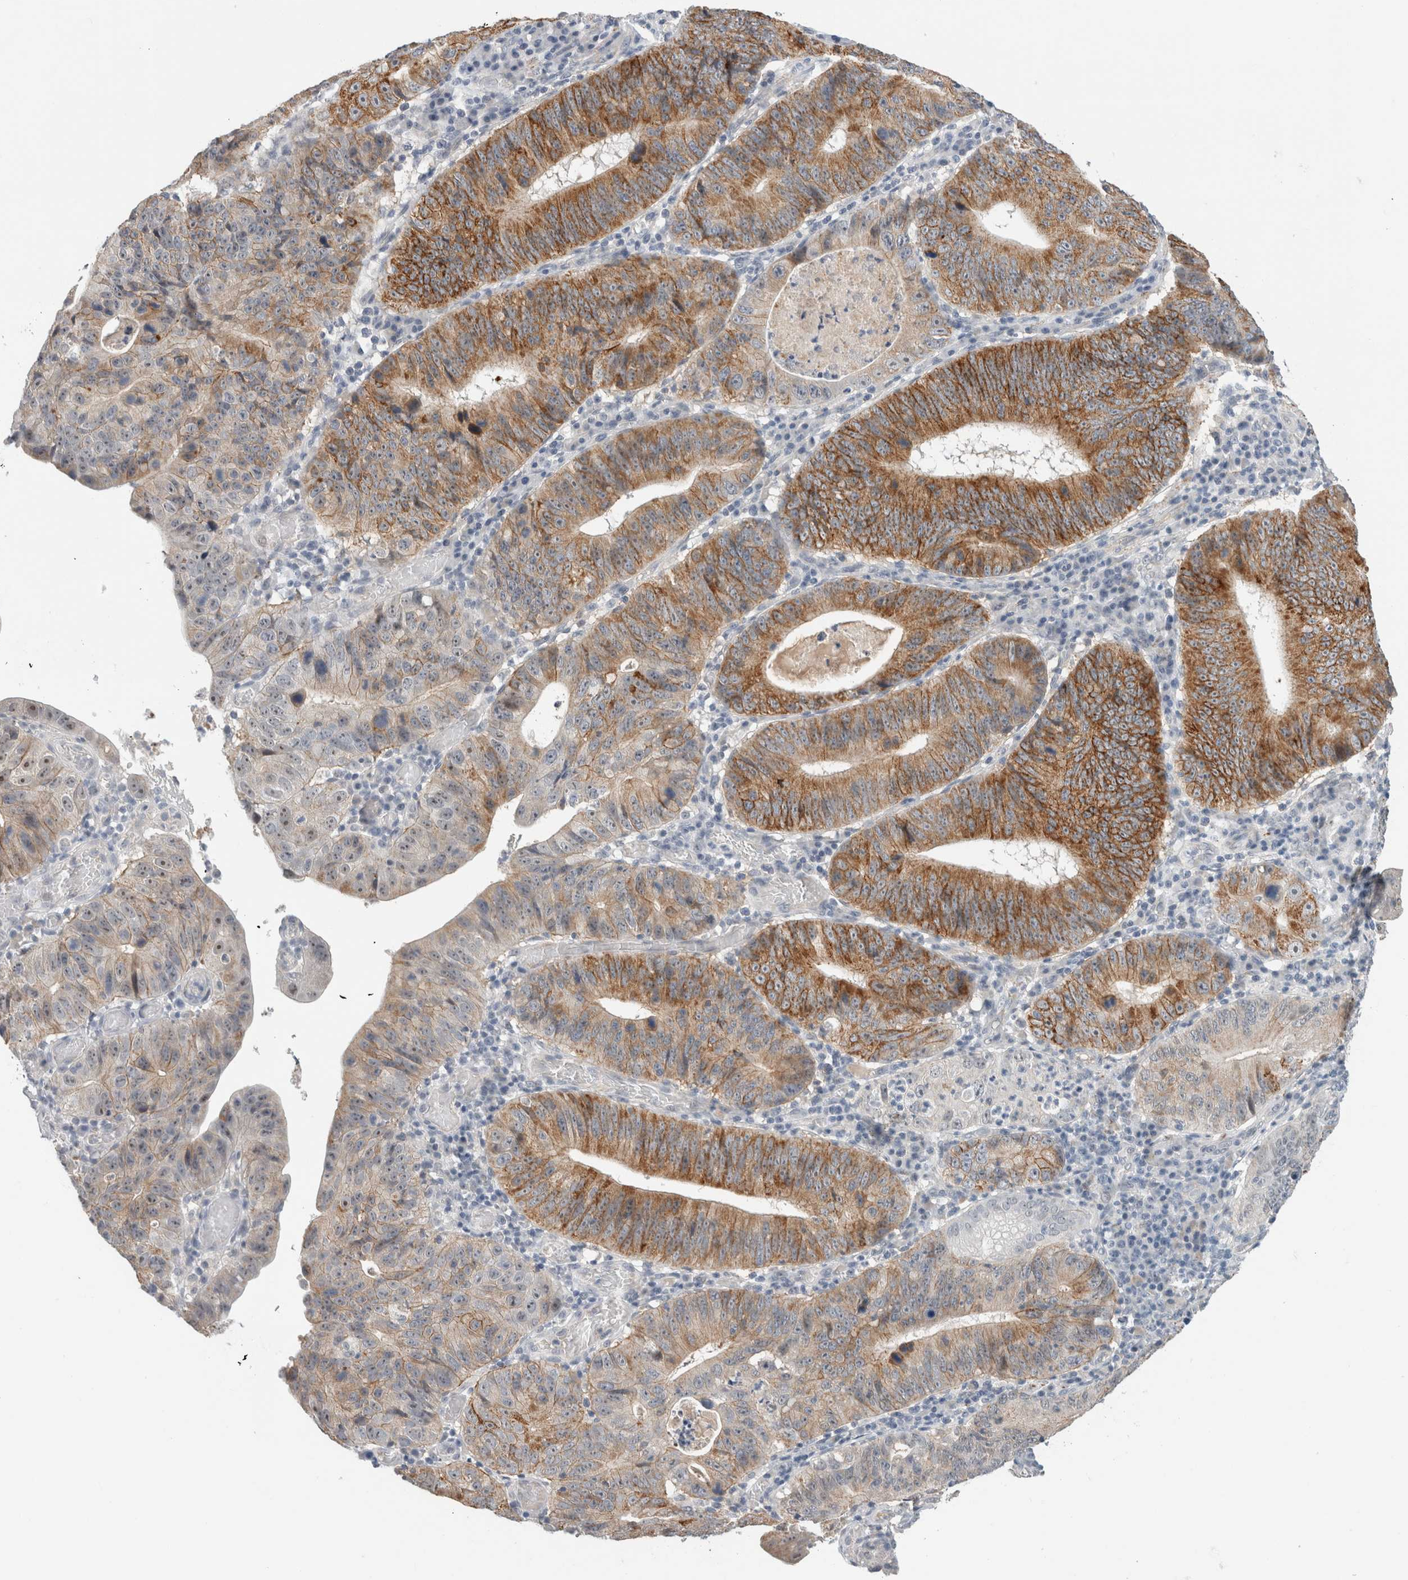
{"staining": {"intensity": "strong", "quantity": "25%-75%", "location": "cytoplasmic/membranous"}, "tissue": "stomach cancer", "cell_type": "Tumor cells", "image_type": "cancer", "snomed": [{"axis": "morphology", "description": "Adenocarcinoma, NOS"}, {"axis": "topography", "description": "Stomach"}], "caption": "Immunohistochemistry staining of stomach cancer (adenocarcinoma), which reveals high levels of strong cytoplasmic/membranous expression in approximately 25%-75% of tumor cells indicating strong cytoplasmic/membranous protein positivity. The staining was performed using DAB (brown) for protein detection and nuclei were counterstained in hematoxylin (blue).", "gene": "HCN3", "patient": {"sex": "male", "age": 59}}